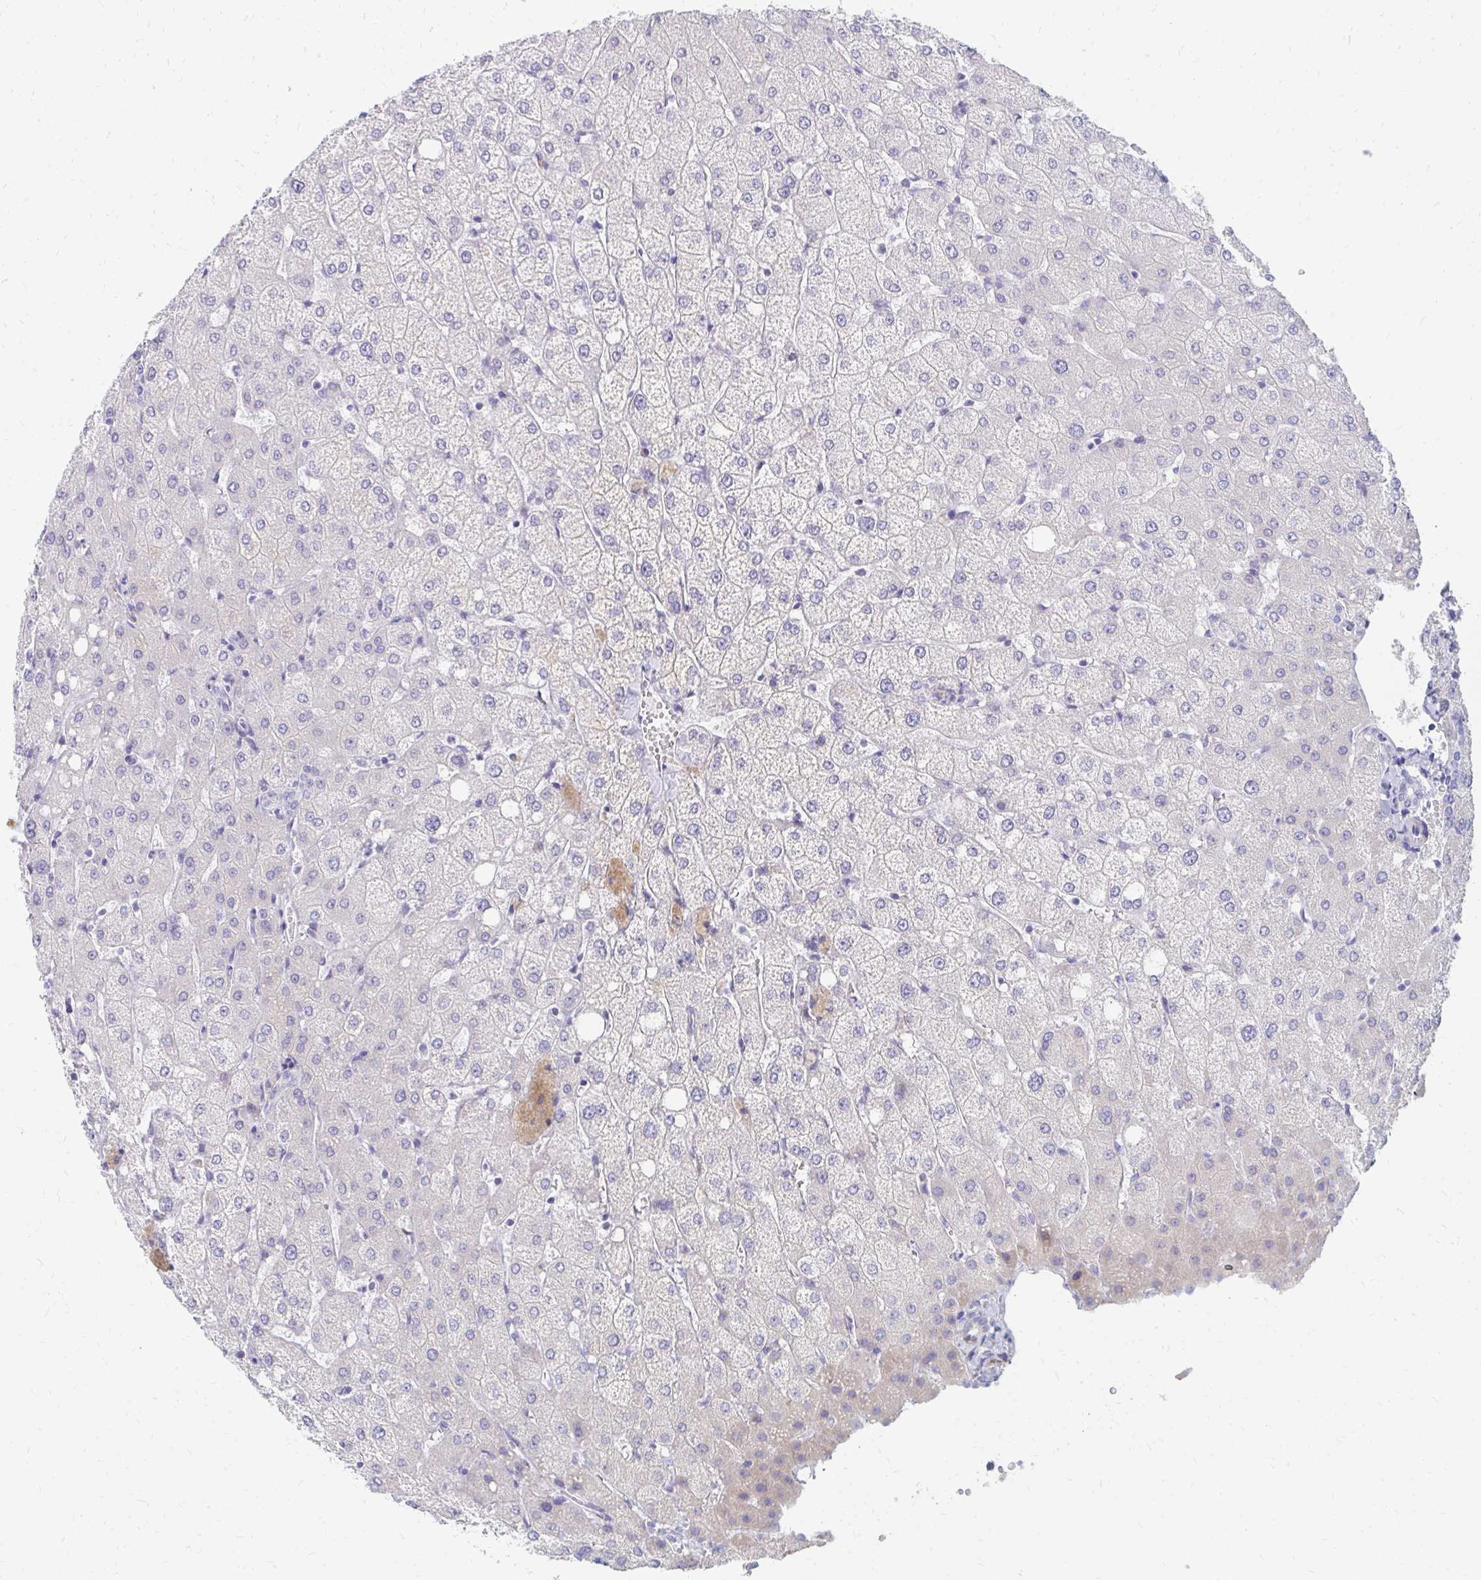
{"staining": {"intensity": "negative", "quantity": "none", "location": "none"}, "tissue": "liver", "cell_type": "Cholangiocytes", "image_type": "normal", "snomed": [{"axis": "morphology", "description": "Normal tissue, NOS"}, {"axis": "topography", "description": "Liver"}], "caption": "This histopathology image is of unremarkable liver stained with IHC to label a protein in brown with the nuclei are counter-stained blue. There is no expression in cholangiocytes.", "gene": "OR10V1", "patient": {"sex": "female", "age": 54}}